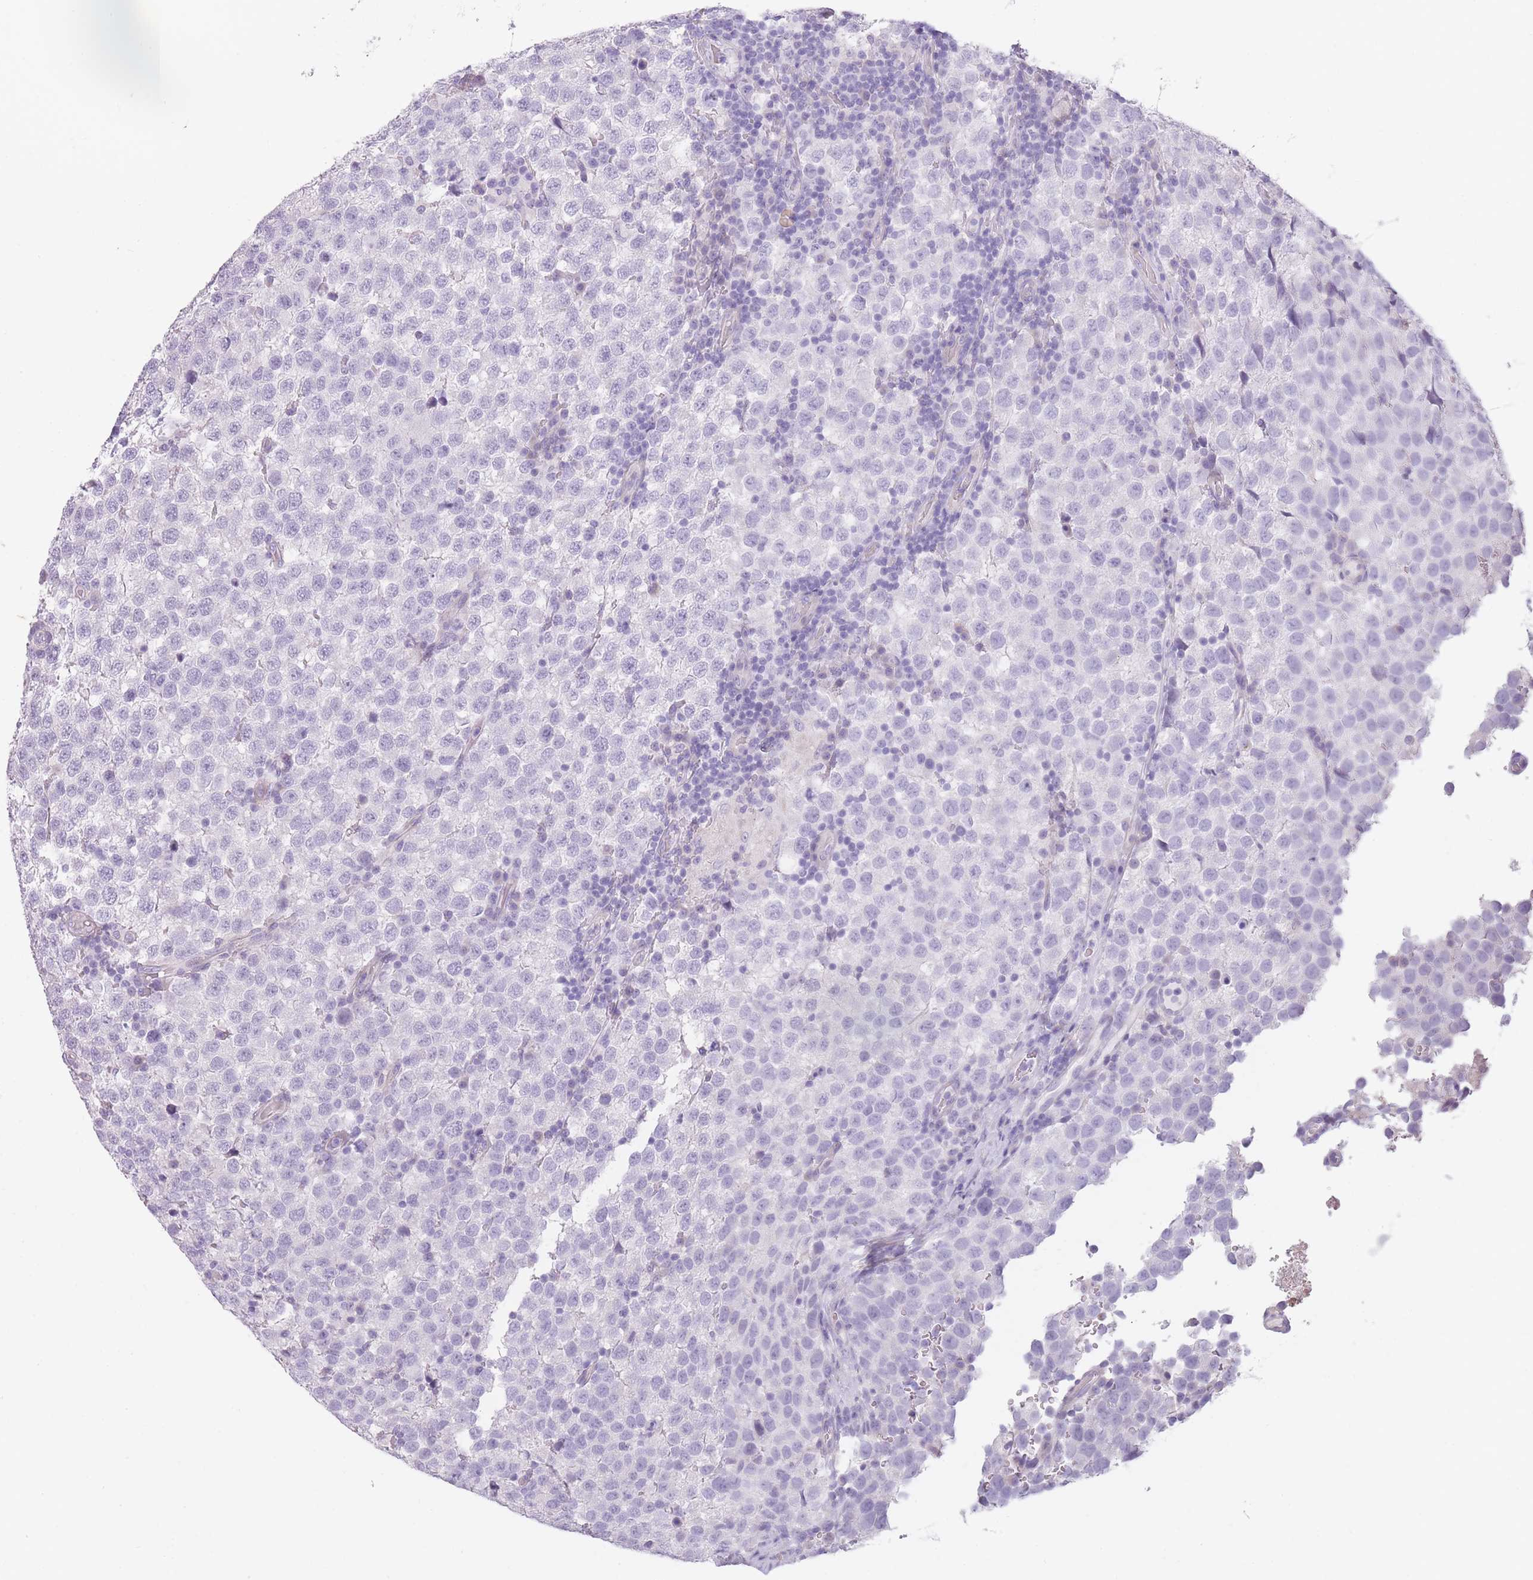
{"staining": {"intensity": "negative", "quantity": "none", "location": "none"}, "tissue": "testis cancer", "cell_type": "Tumor cells", "image_type": "cancer", "snomed": [{"axis": "morphology", "description": "Seminoma, NOS"}, {"axis": "topography", "description": "Testis"}], "caption": "Protein analysis of seminoma (testis) reveals no significant staining in tumor cells.", "gene": "TMEM236", "patient": {"sex": "male", "age": 34}}